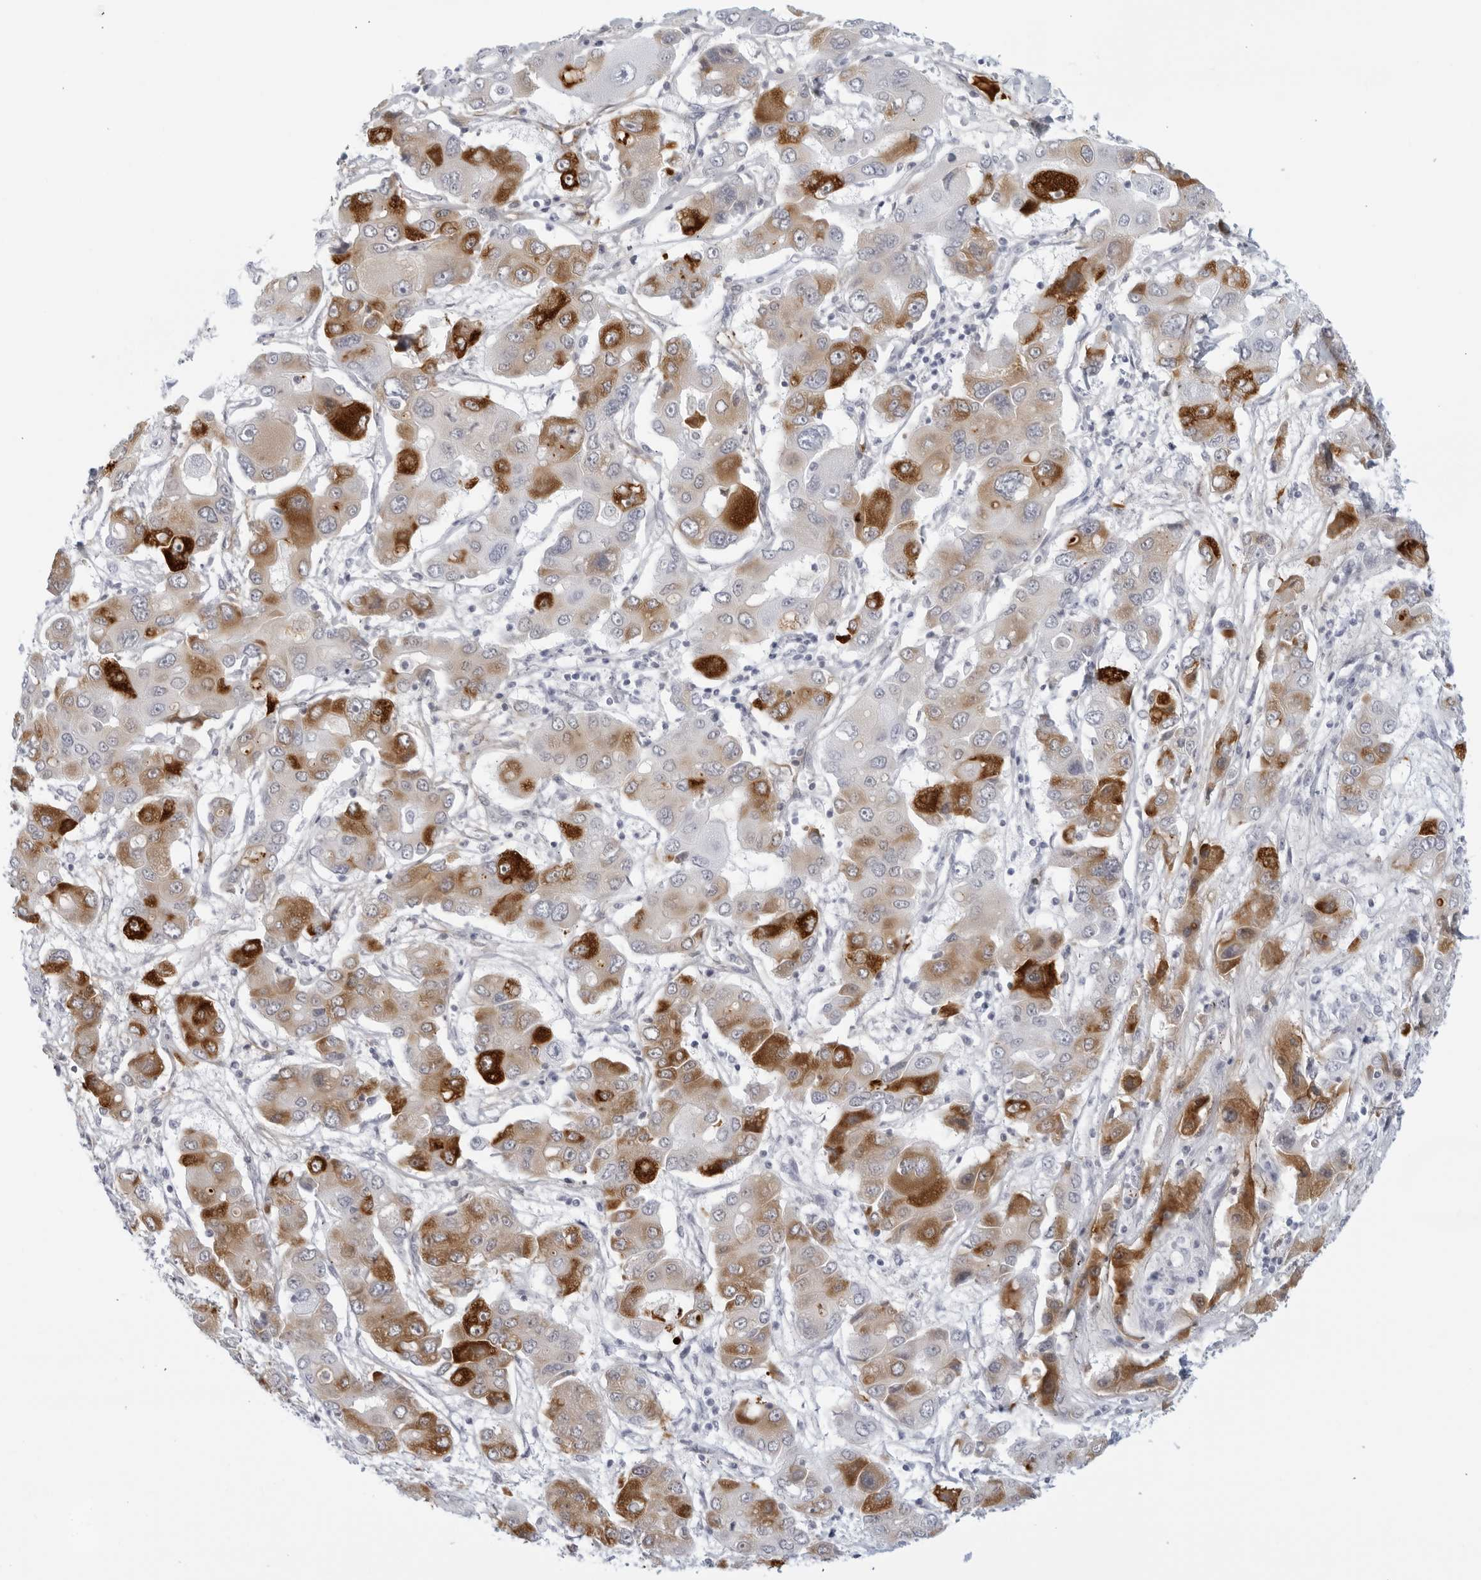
{"staining": {"intensity": "strong", "quantity": "25%-75%", "location": "cytoplasmic/membranous"}, "tissue": "liver cancer", "cell_type": "Tumor cells", "image_type": "cancer", "snomed": [{"axis": "morphology", "description": "Cholangiocarcinoma"}, {"axis": "topography", "description": "Liver"}], "caption": "IHC (DAB) staining of human liver cancer shows strong cytoplasmic/membranous protein expression in about 25%-75% of tumor cells.", "gene": "FGG", "patient": {"sex": "male", "age": 67}}